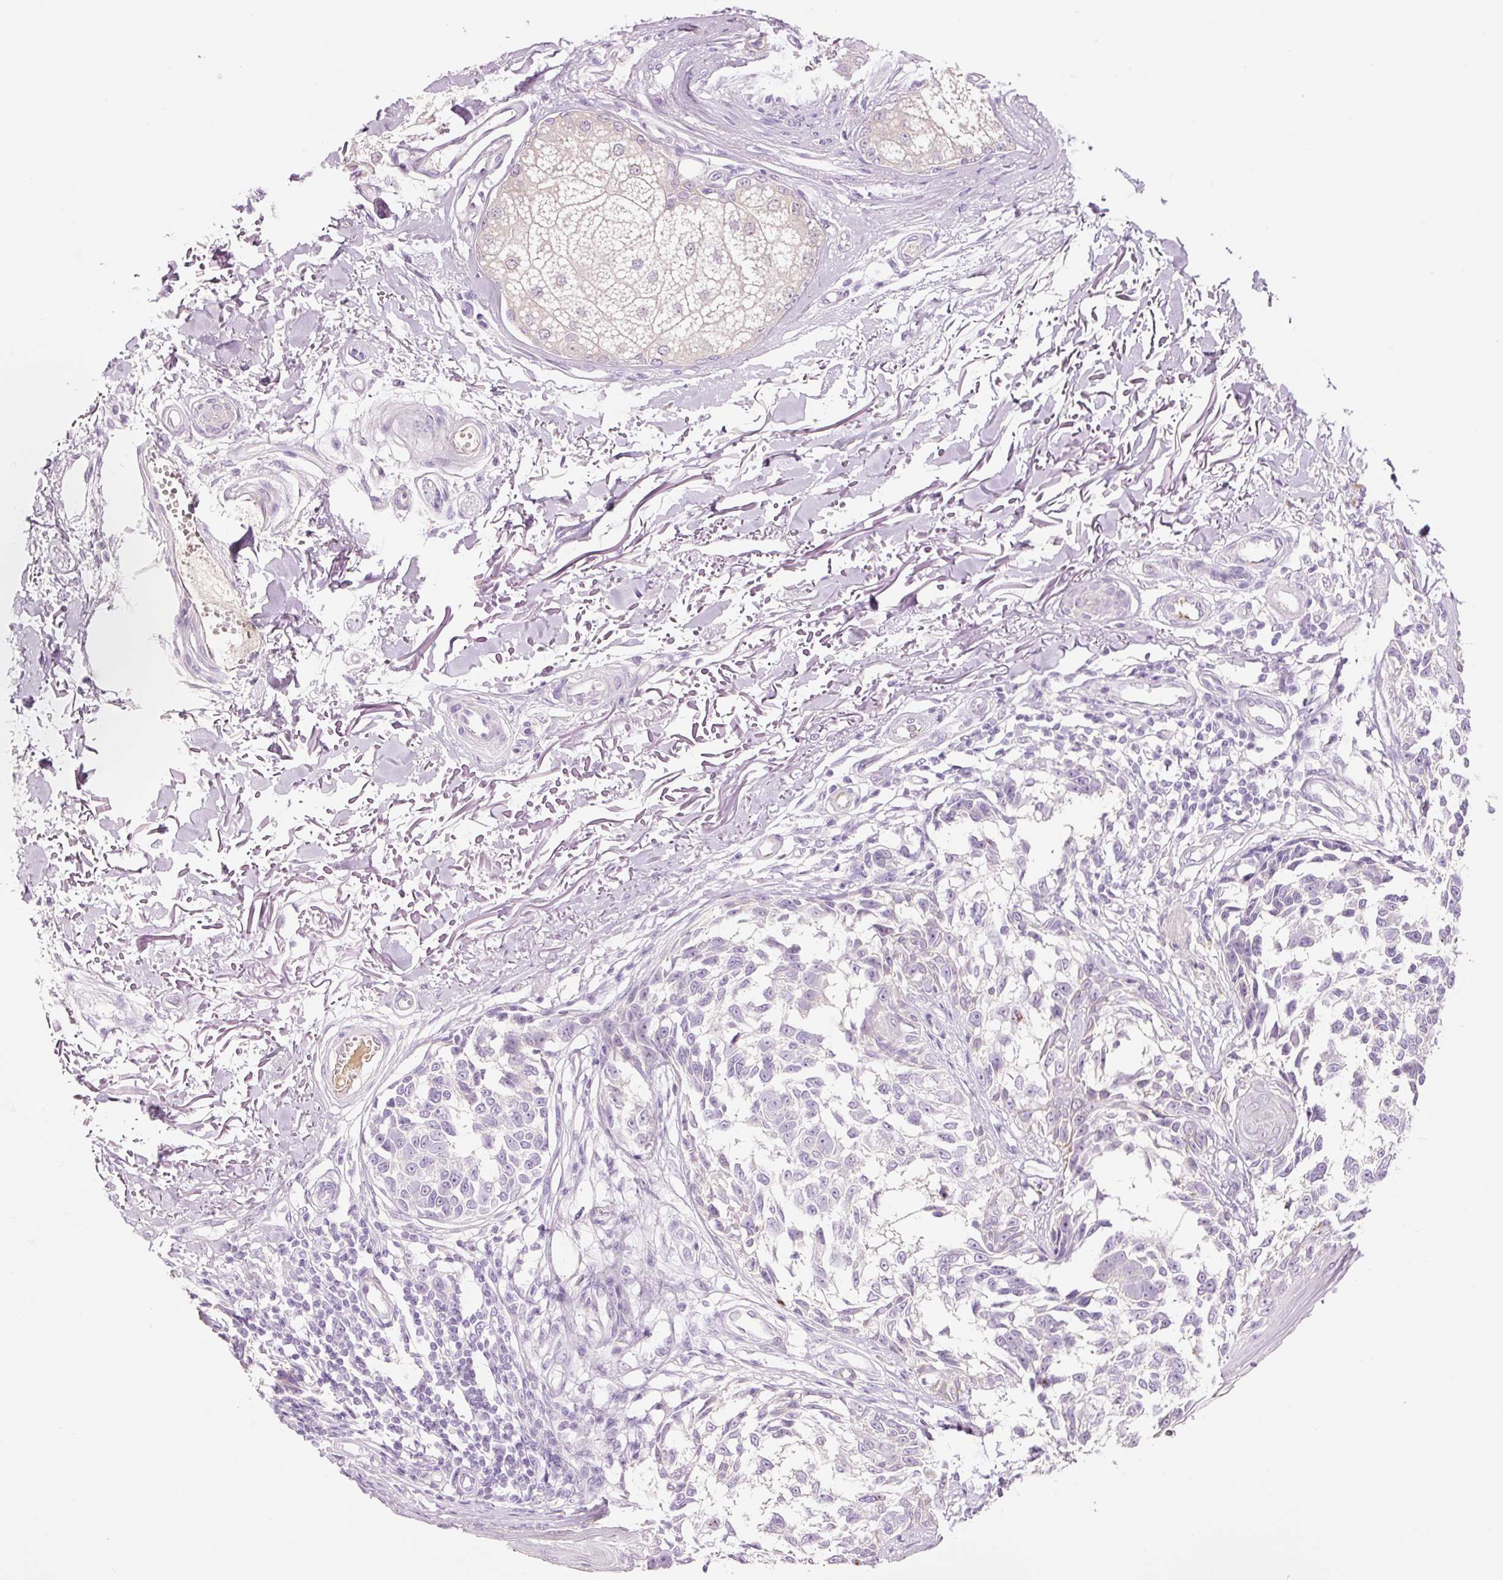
{"staining": {"intensity": "negative", "quantity": "none", "location": "none"}, "tissue": "melanoma", "cell_type": "Tumor cells", "image_type": "cancer", "snomed": [{"axis": "morphology", "description": "Malignant melanoma, NOS"}, {"axis": "topography", "description": "Skin"}], "caption": "Immunohistochemical staining of human melanoma demonstrates no significant expression in tumor cells. (Stains: DAB (3,3'-diaminobenzidine) immunohistochemistry (IHC) with hematoxylin counter stain, Microscopy: brightfield microscopy at high magnification).", "gene": "DHRS11", "patient": {"sex": "male", "age": 73}}